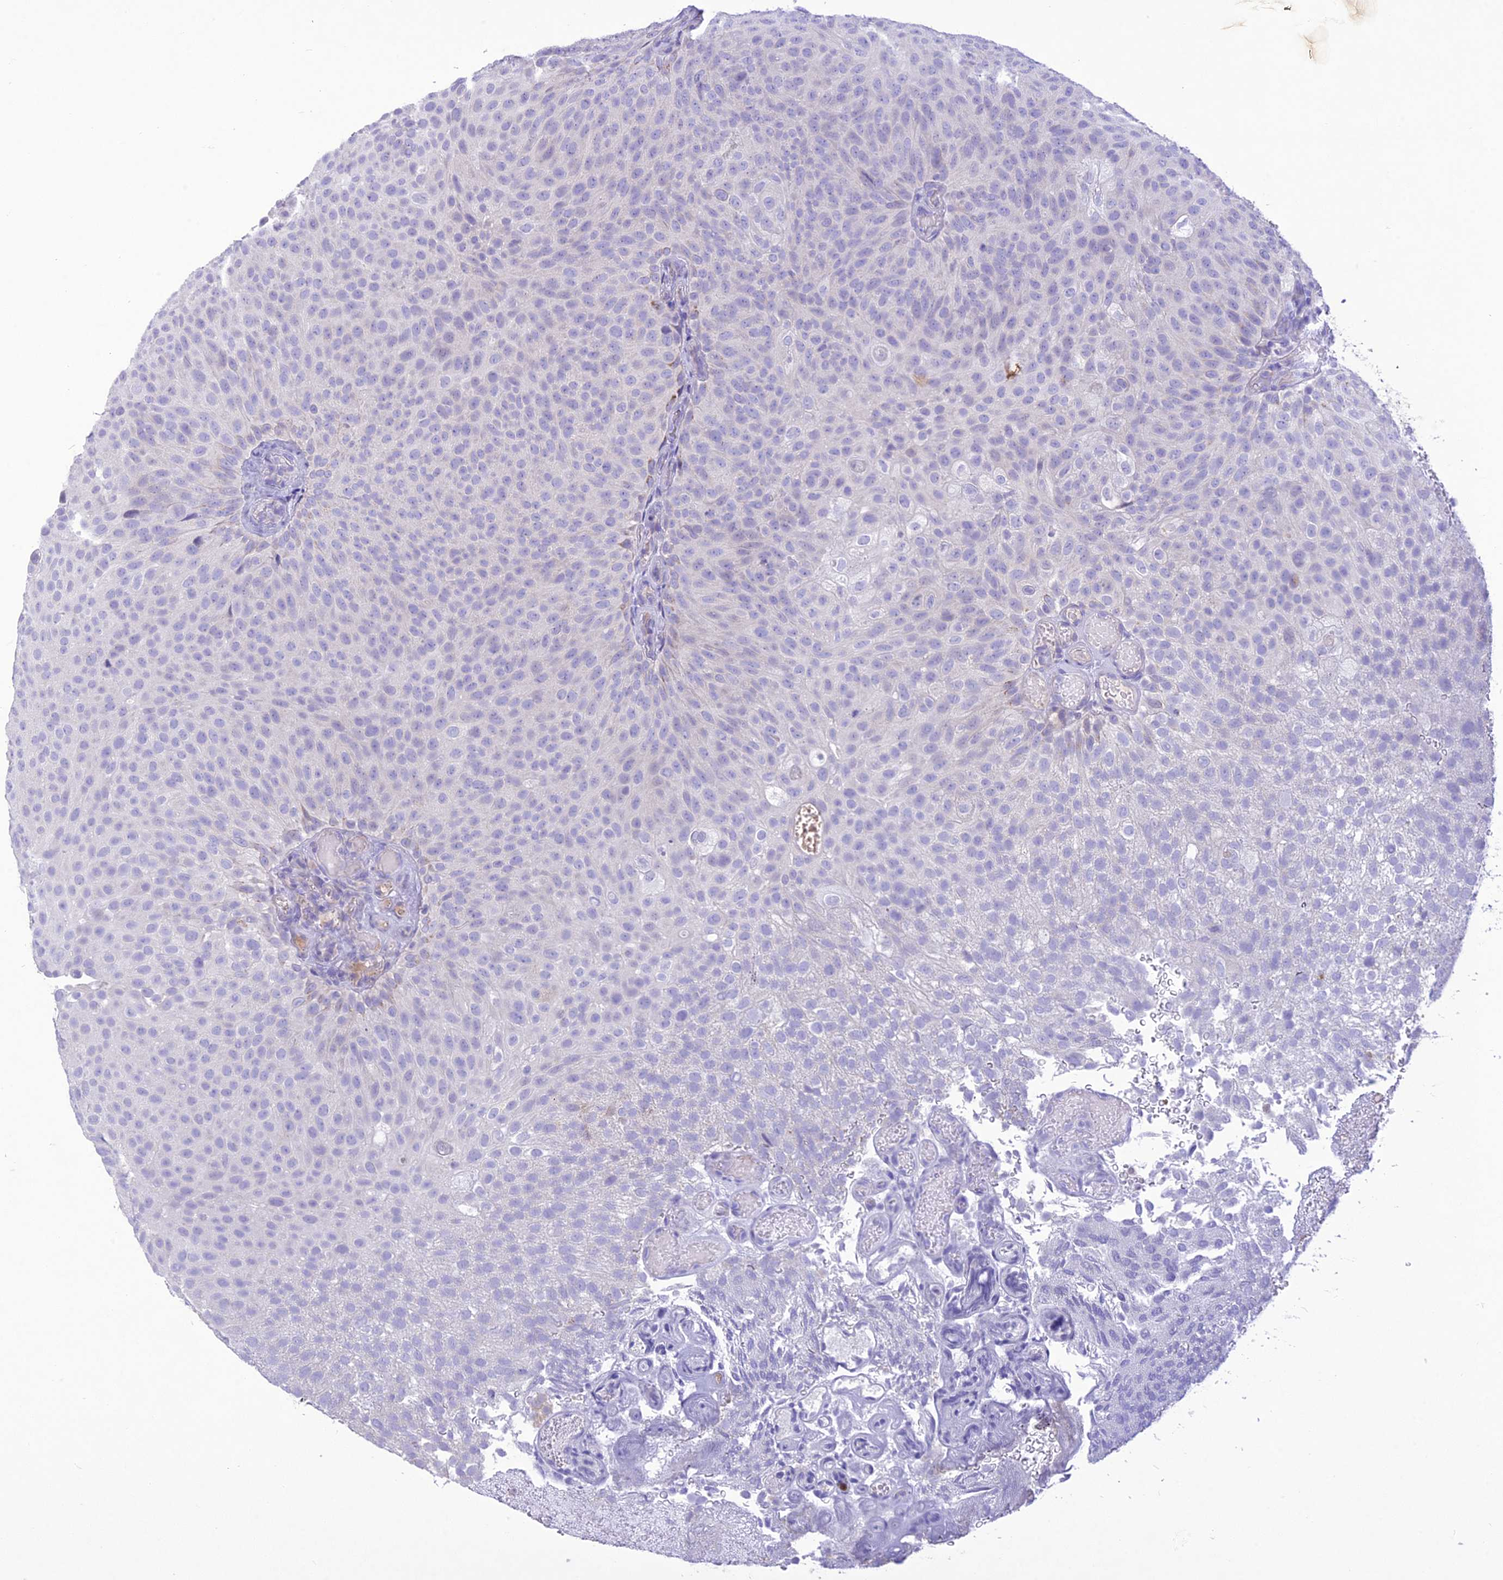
{"staining": {"intensity": "negative", "quantity": "none", "location": "none"}, "tissue": "urothelial cancer", "cell_type": "Tumor cells", "image_type": "cancer", "snomed": [{"axis": "morphology", "description": "Urothelial carcinoma, Low grade"}, {"axis": "topography", "description": "Urinary bladder"}], "caption": "Urothelial carcinoma (low-grade) stained for a protein using immunohistochemistry shows no positivity tumor cells.", "gene": "SLC13A5", "patient": {"sex": "male", "age": 78}}